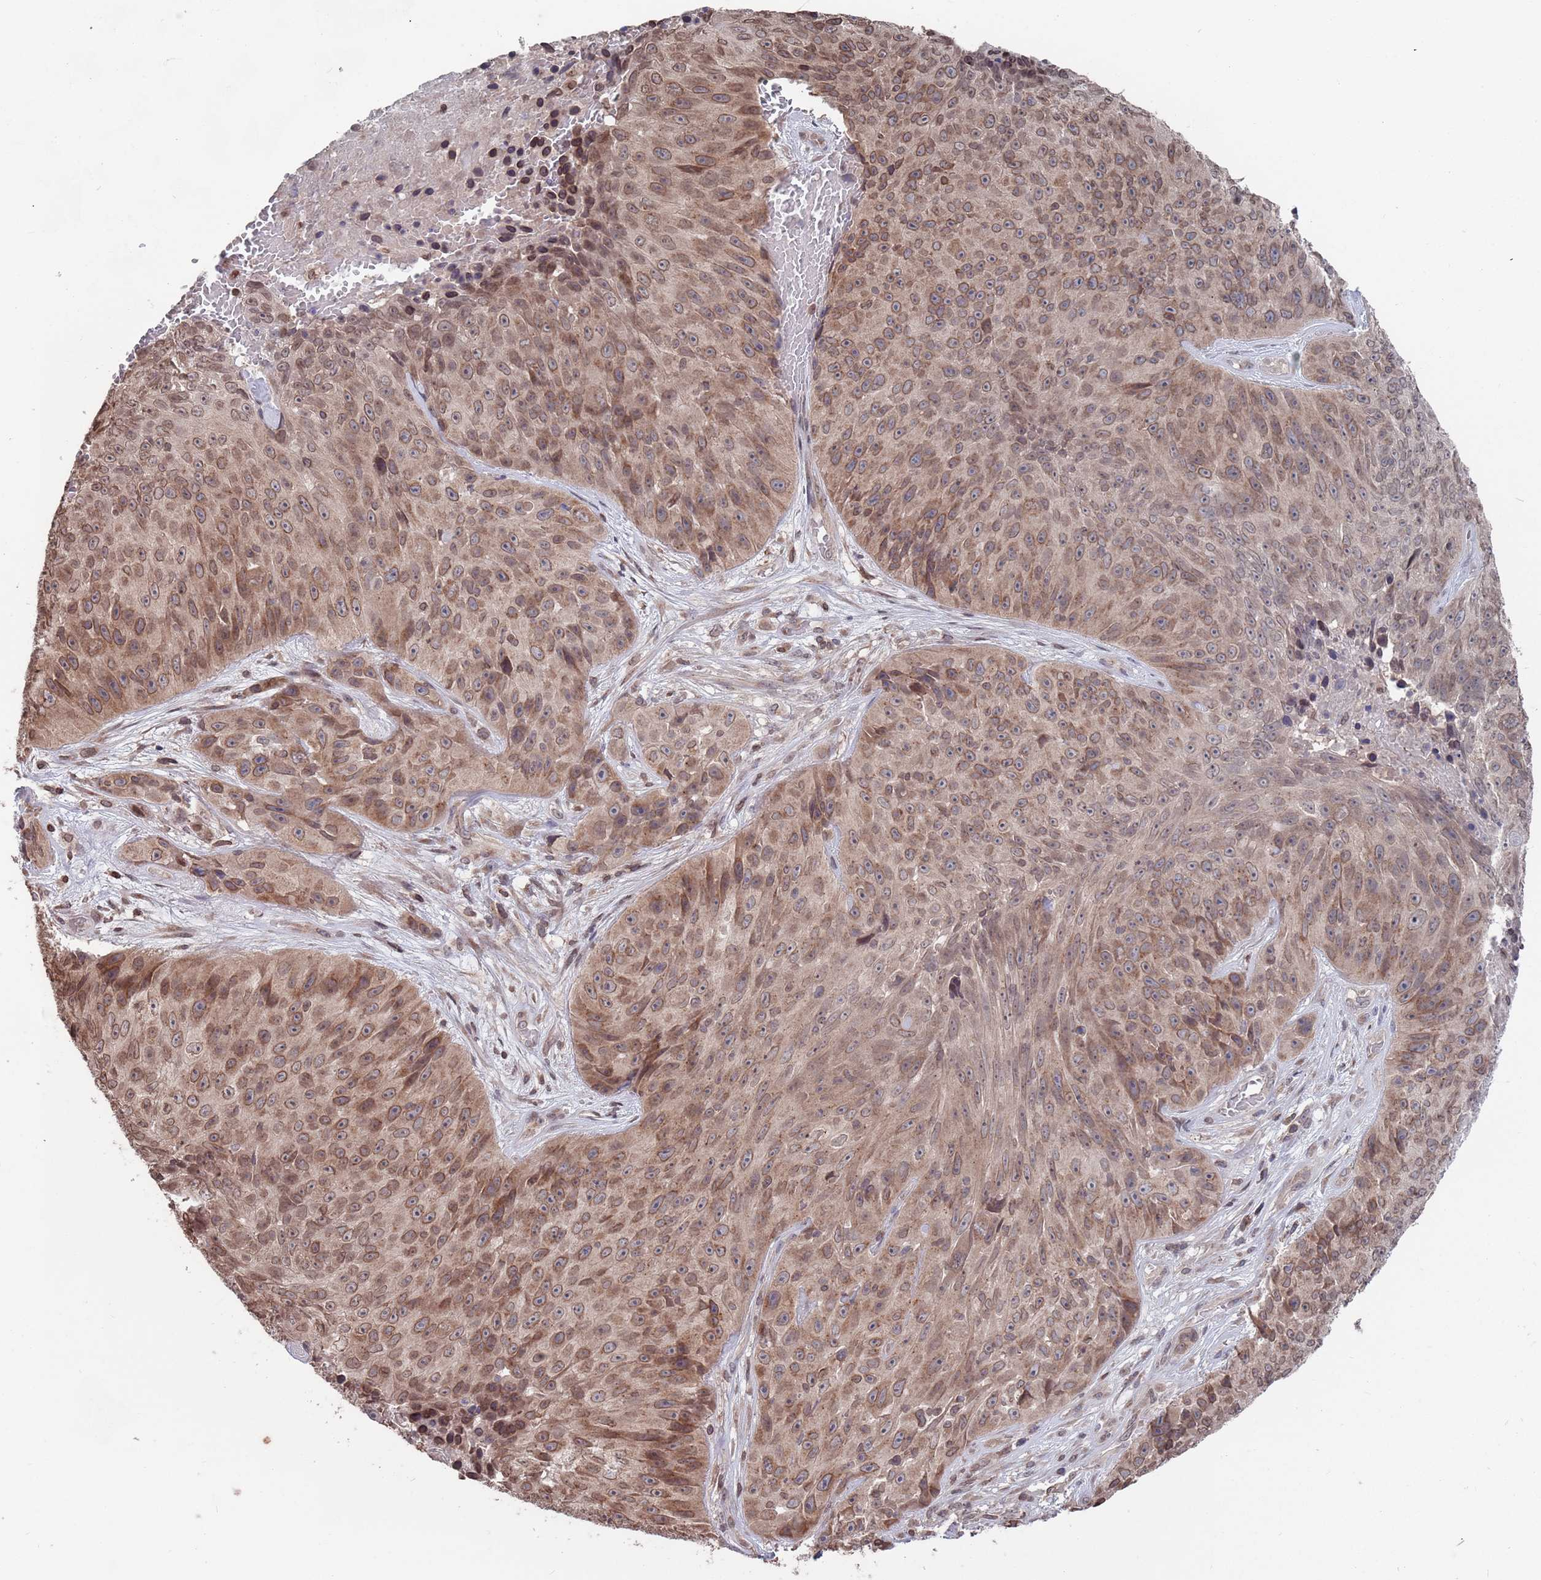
{"staining": {"intensity": "moderate", "quantity": ">75%", "location": "cytoplasmic/membranous,nuclear"}, "tissue": "skin cancer", "cell_type": "Tumor cells", "image_type": "cancer", "snomed": [{"axis": "morphology", "description": "Squamous cell carcinoma, NOS"}, {"axis": "topography", "description": "Skin"}], "caption": "Squamous cell carcinoma (skin) stained for a protein demonstrates moderate cytoplasmic/membranous and nuclear positivity in tumor cells.", "gene": "SDHAF3", "patient": {"sex": "female", "age": 87}}